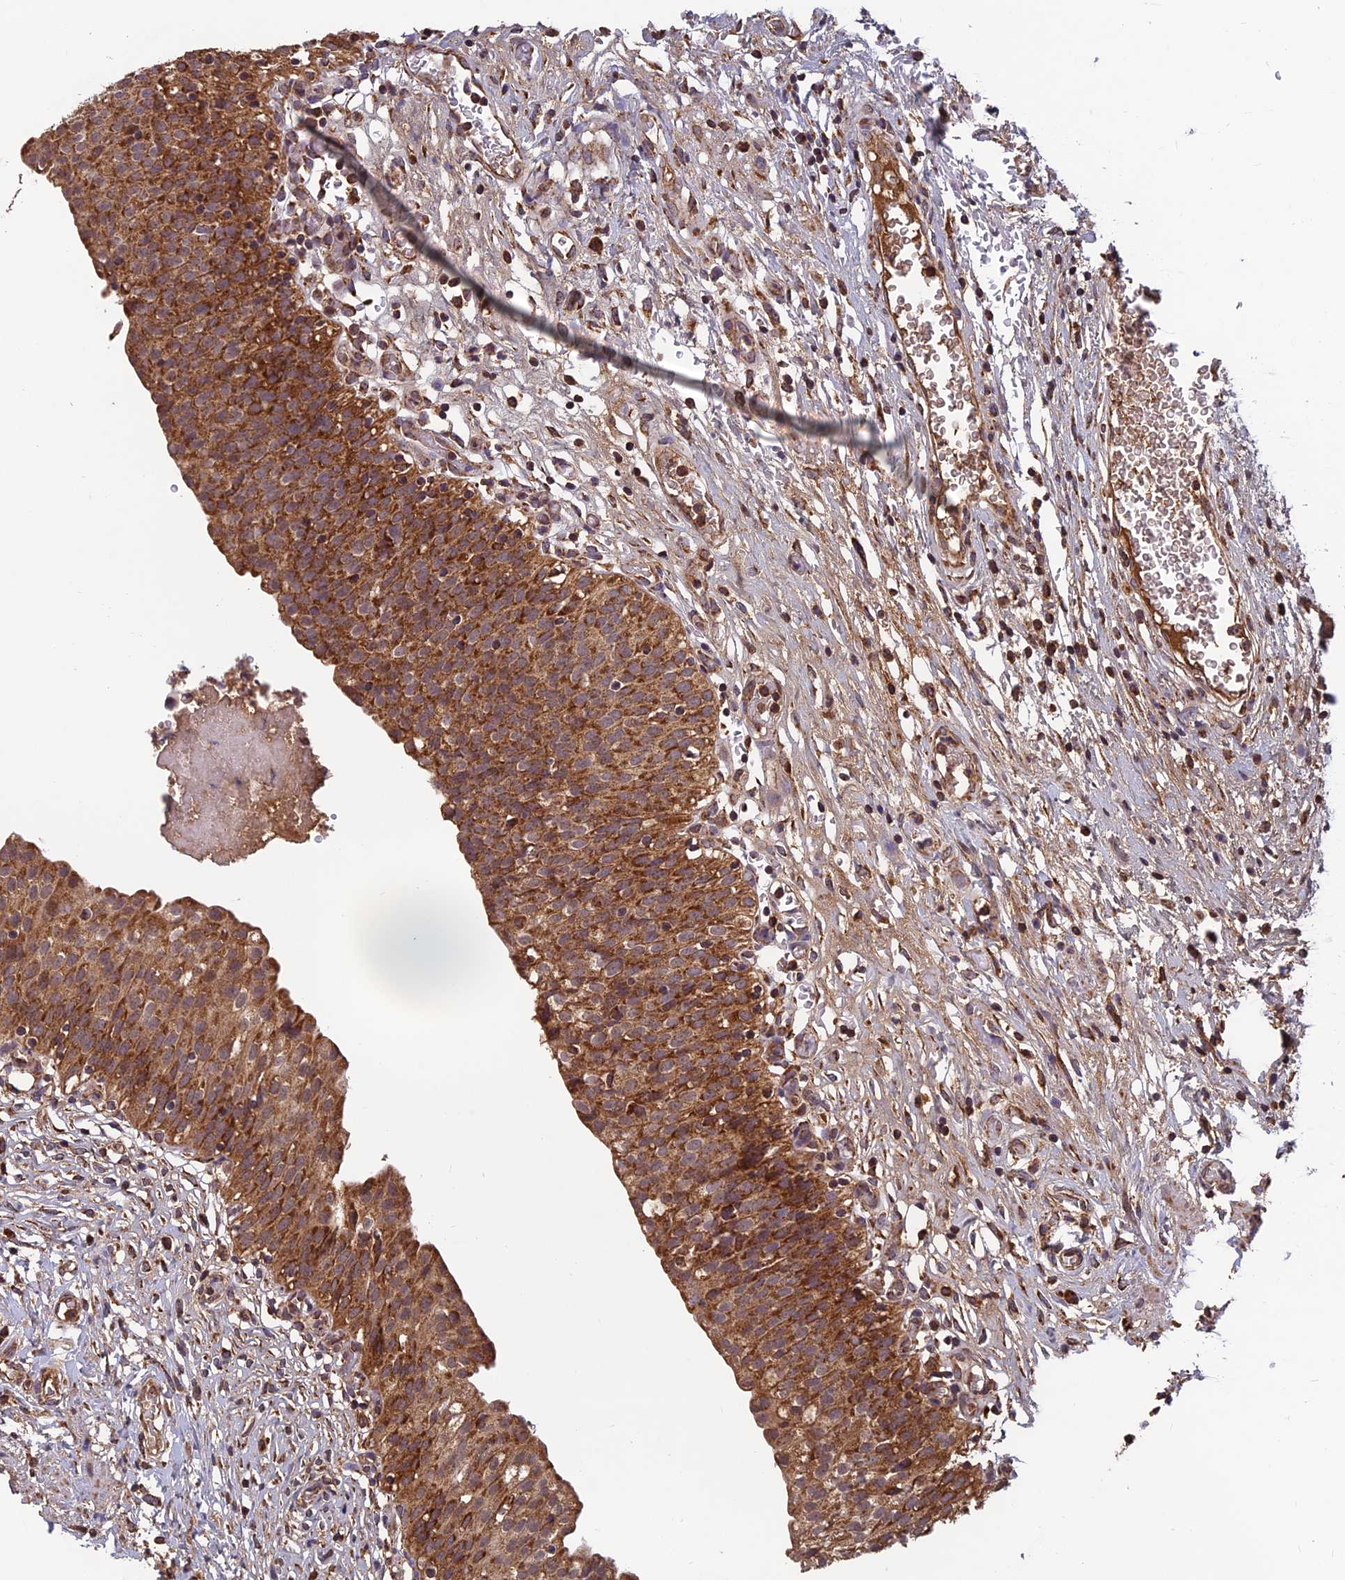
{"staining": {"intensity": "strong", "quantity": ">75%", "location": "cytoplasmic/membranous"}, "tissue": "urinary bladder", "cell_type": "Urothelial cells", "image_type": "normal", "snomed": [{"axis": "morphology", "description": "Normal tissue, NOS"}, {"axis": "topography", "description": "Urinary bladder"}], "caption": "High-magnification brightfield microscopy of benign urinary bladder stained with DAB (brown) and counterstained with hematoxylin (blue). urothelial cells exhibit strong cytoplasmic/membranous positivity is appreciated in approximately>75% of cells. The protein of interest is shown in brown color, while the nuclei are stained blue.", "gene": "CCDC15", "patient": {"sex": "male", "age": 55}}